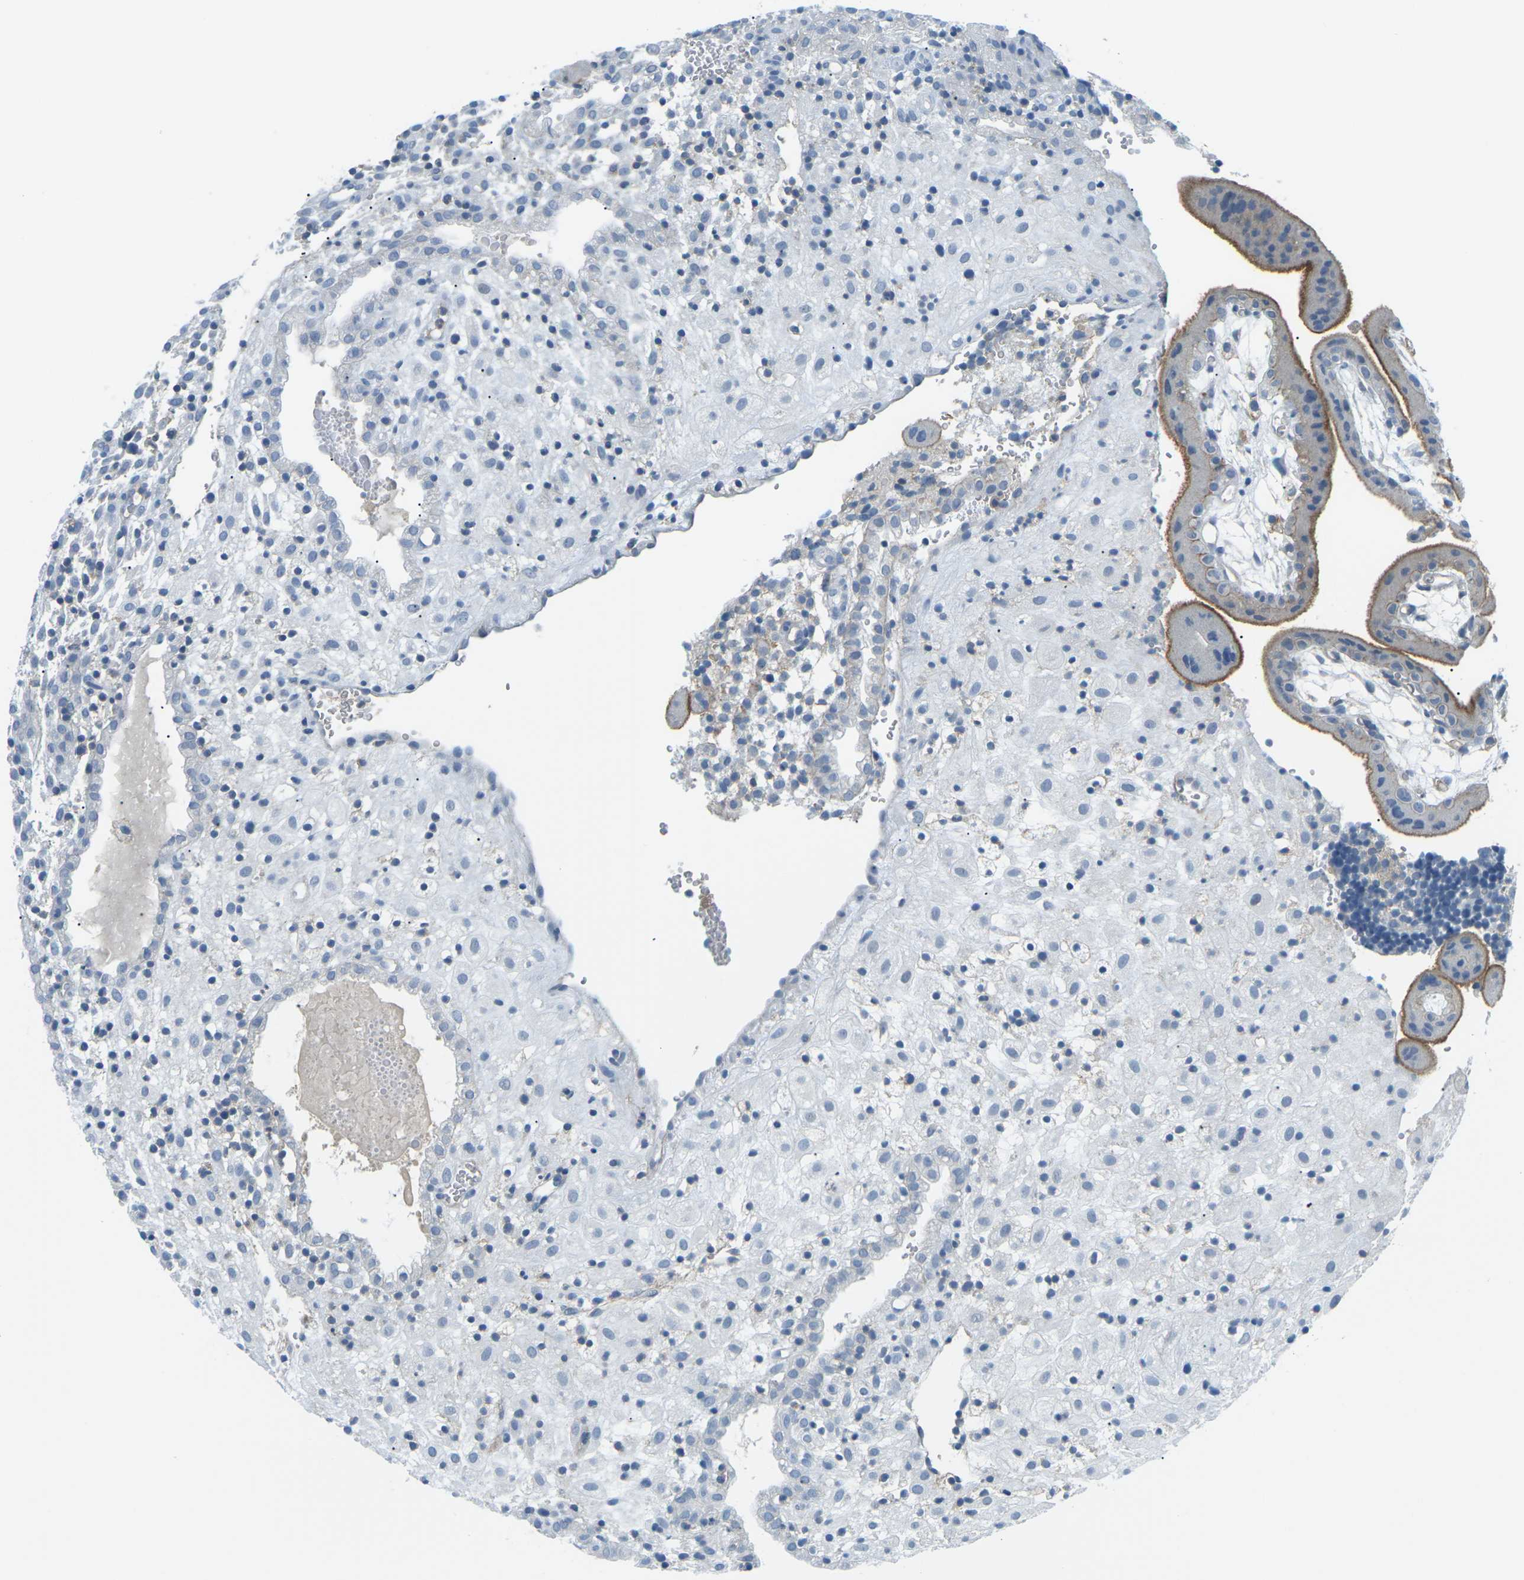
{"staining": {"intensity": "moderate", "quantity": "<25%", "location": "cytoplasmic/membranous"}, "tissue": "placenta", "cell_type": "Decidual cells", "image_type": "normal", "snomed": [{"axis": "morphology", "description": "Normal tissue, NOS"}, {"axis": "topography", "description": "Placenta"}], "caption": "This is a micrograph of IHC staining of normal placenta, which shows moderate positivity in the cytoplasmic/membranous of decidual cells.", "gene": "CD47", "patient": {"sex": "female", "age": 18}}